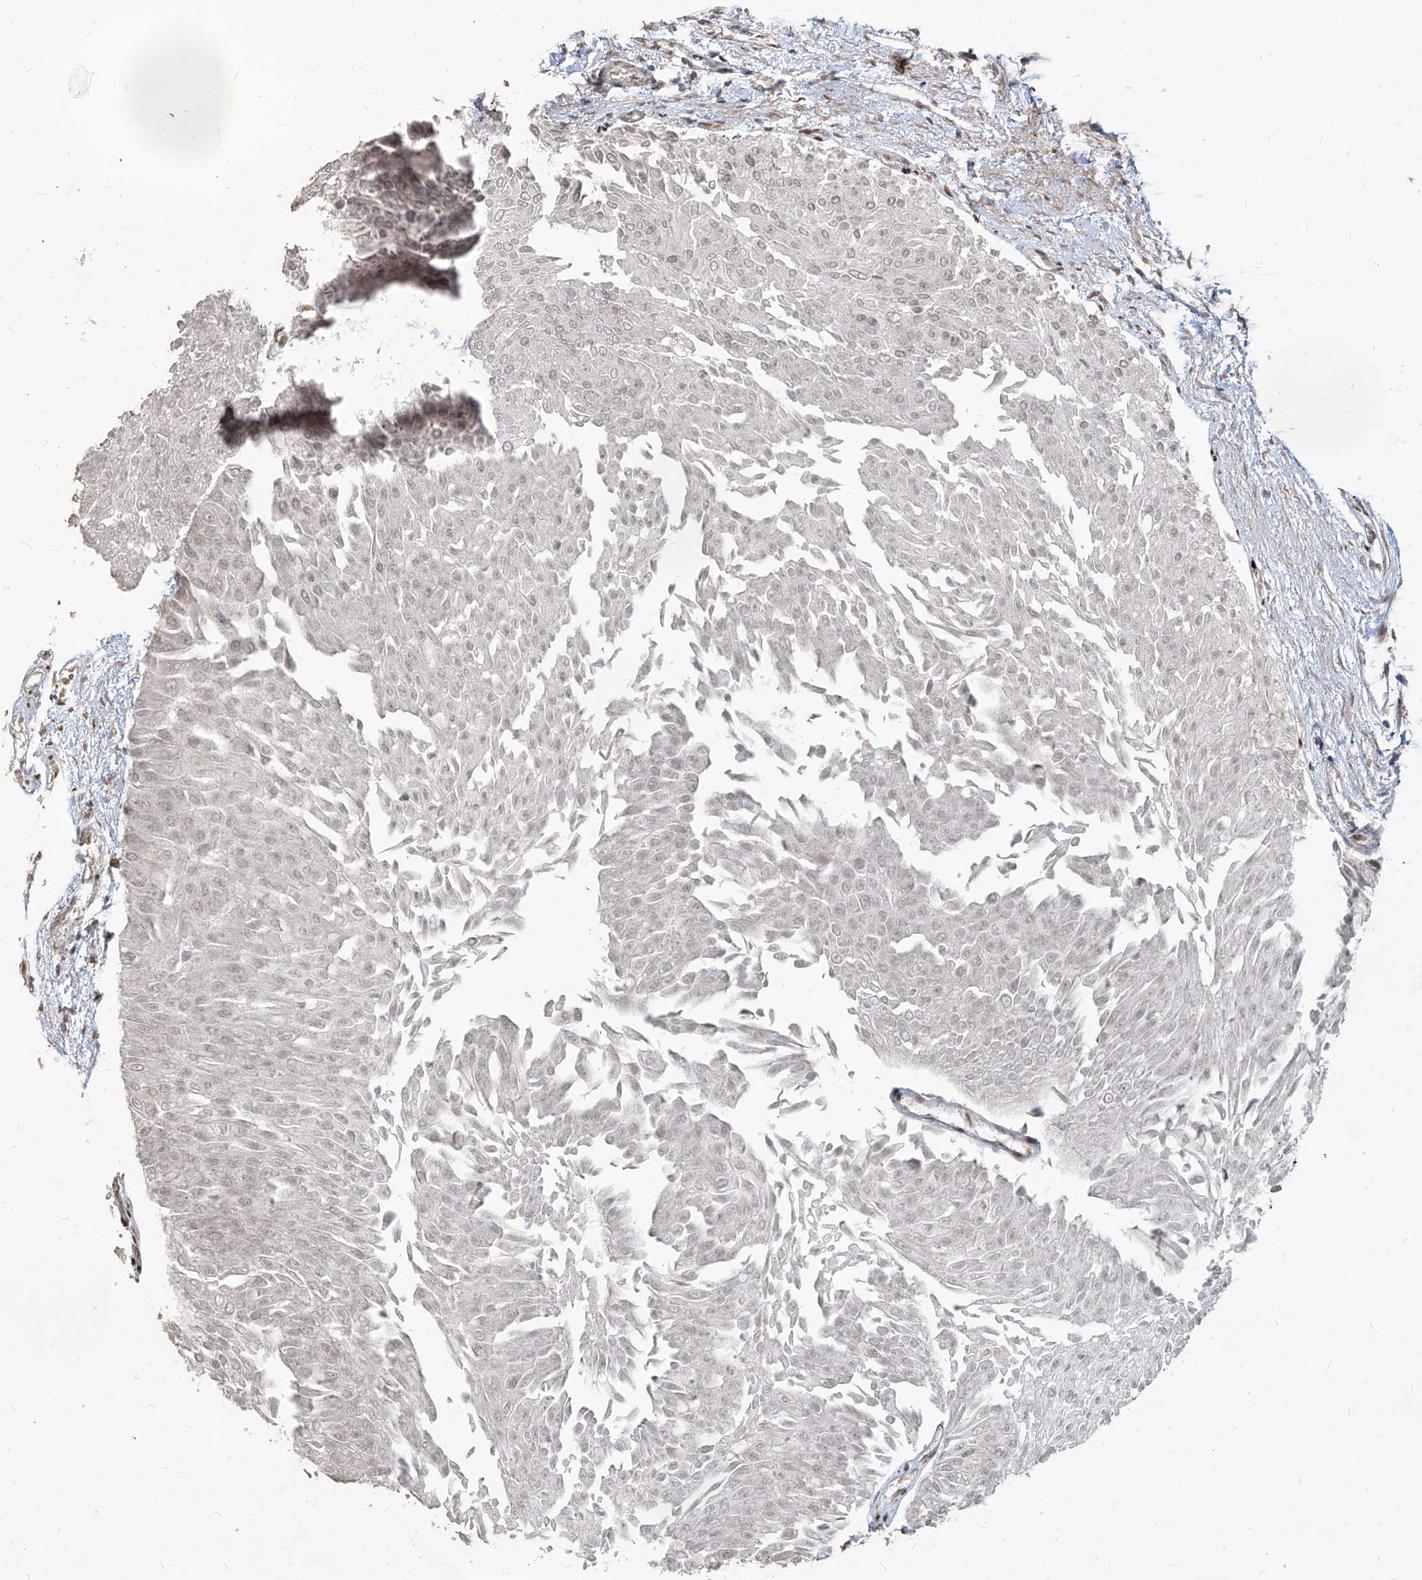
{"staining": {"intensity": "negative", "quantity": "none", "location": "none"}, "tissue": "urothelial cancer", "cell_type": "Tumor cells", "image_type": "cancer", "snomed": [{"axis": "morphology", "description": "Urothelial carcinoma, Low grade"}, {"axis": "topography", "description": "Urinary bladder"}], "caption": "Immunohistochemical staining of human low-grade urothelial carcinoma shows no significant positivity in tumor cells.", "gene": "IRF2", "patient": {"sex": "male", "age": 67}}